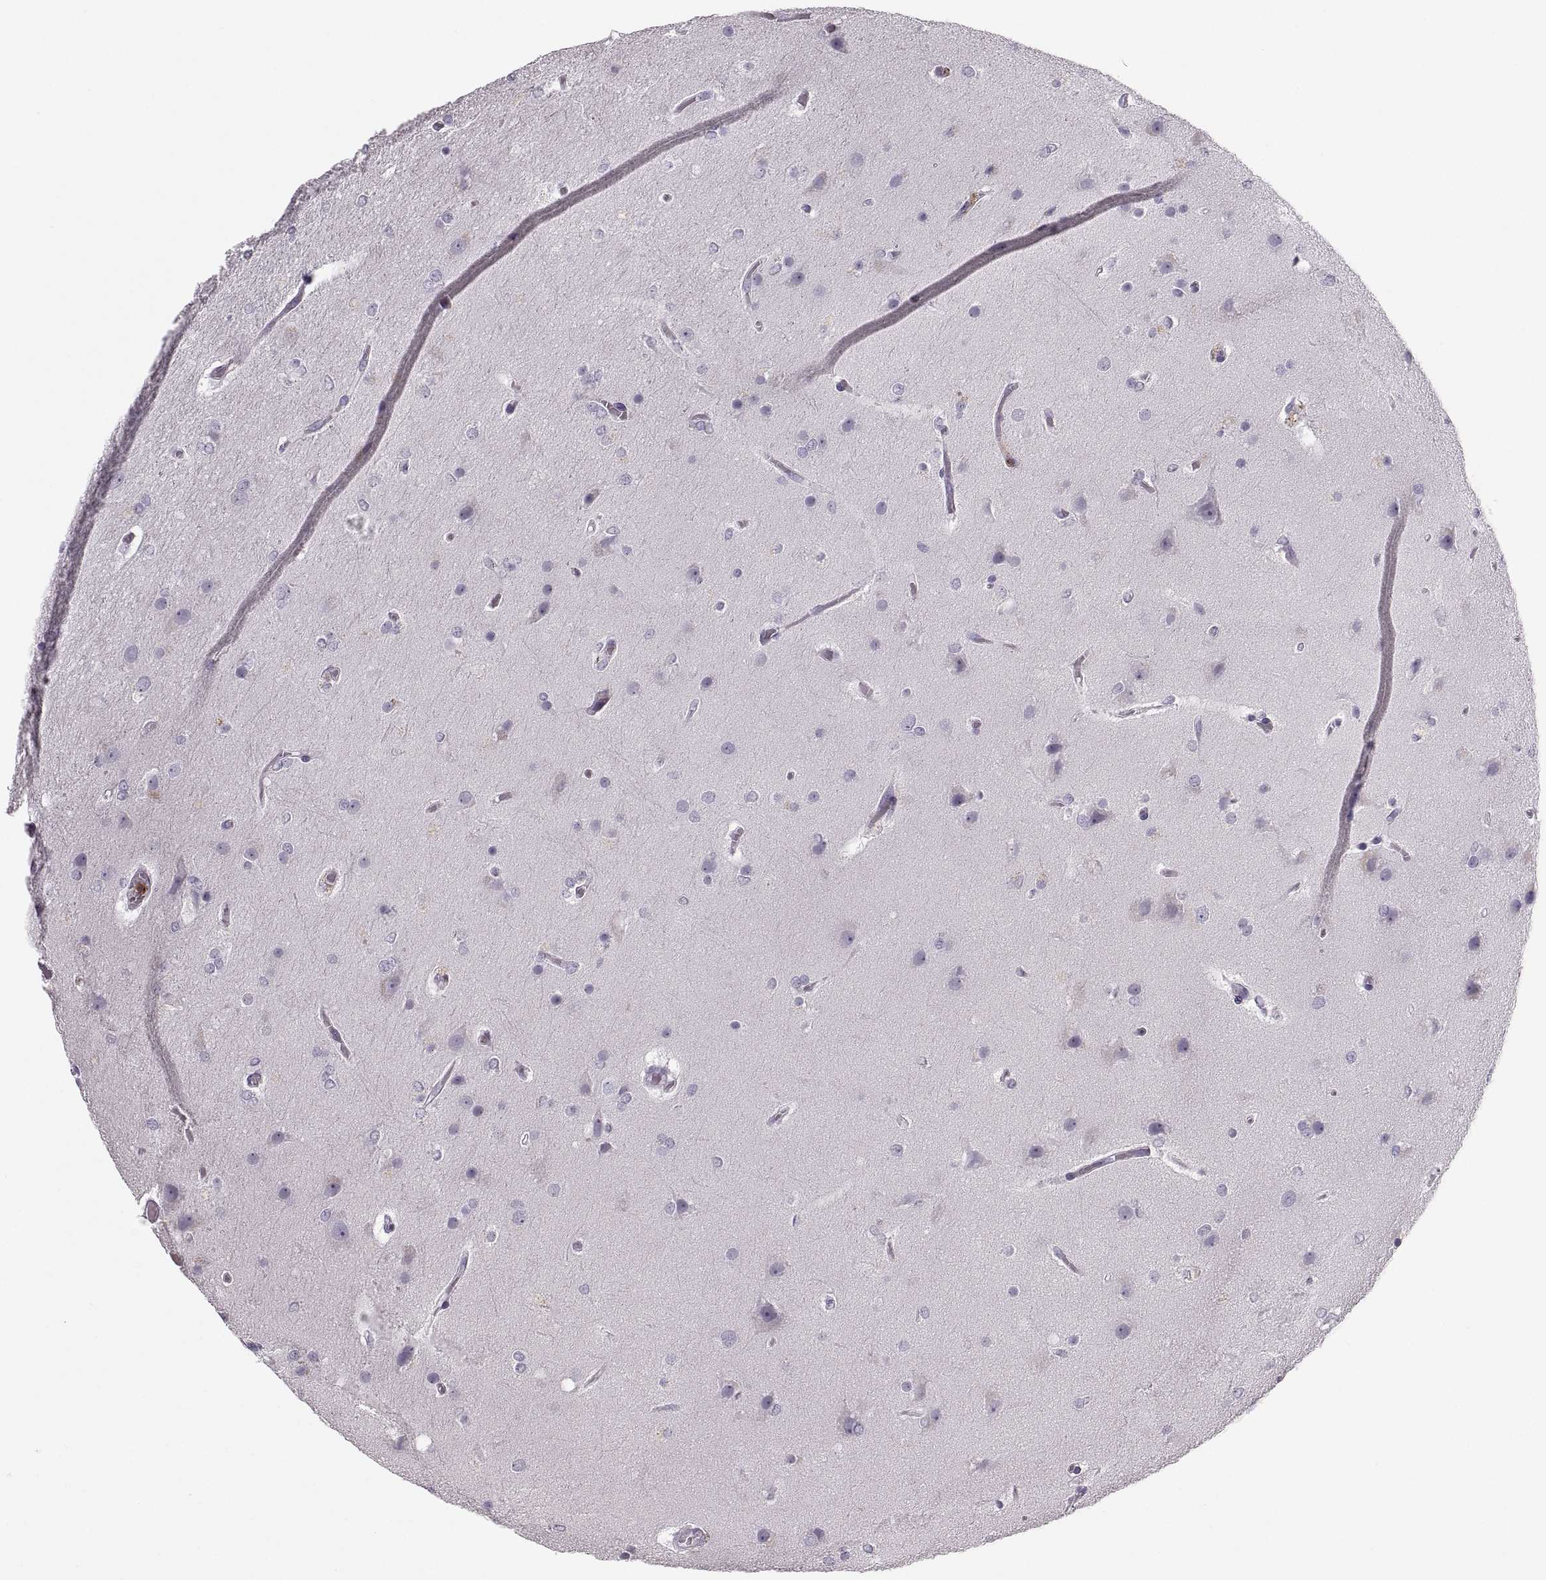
{"staining": {"intensity": "negative", "quantity": "none", "location": "none"}, "tissue": "glioma", "cell_type": "Tumor cells", "image_type": "cancer", "snomed": [{"axis": "morphology", "description": "Glioma, malignant, High grade"}, {"axis": "topography", "description": "Brain"}], "caption": "Protein analysis of high-grade glioma (malignant) displays no significant positivity in tumor cells.", "gene": "MILR1", "patient": {"sex": "female", "age": 61}}